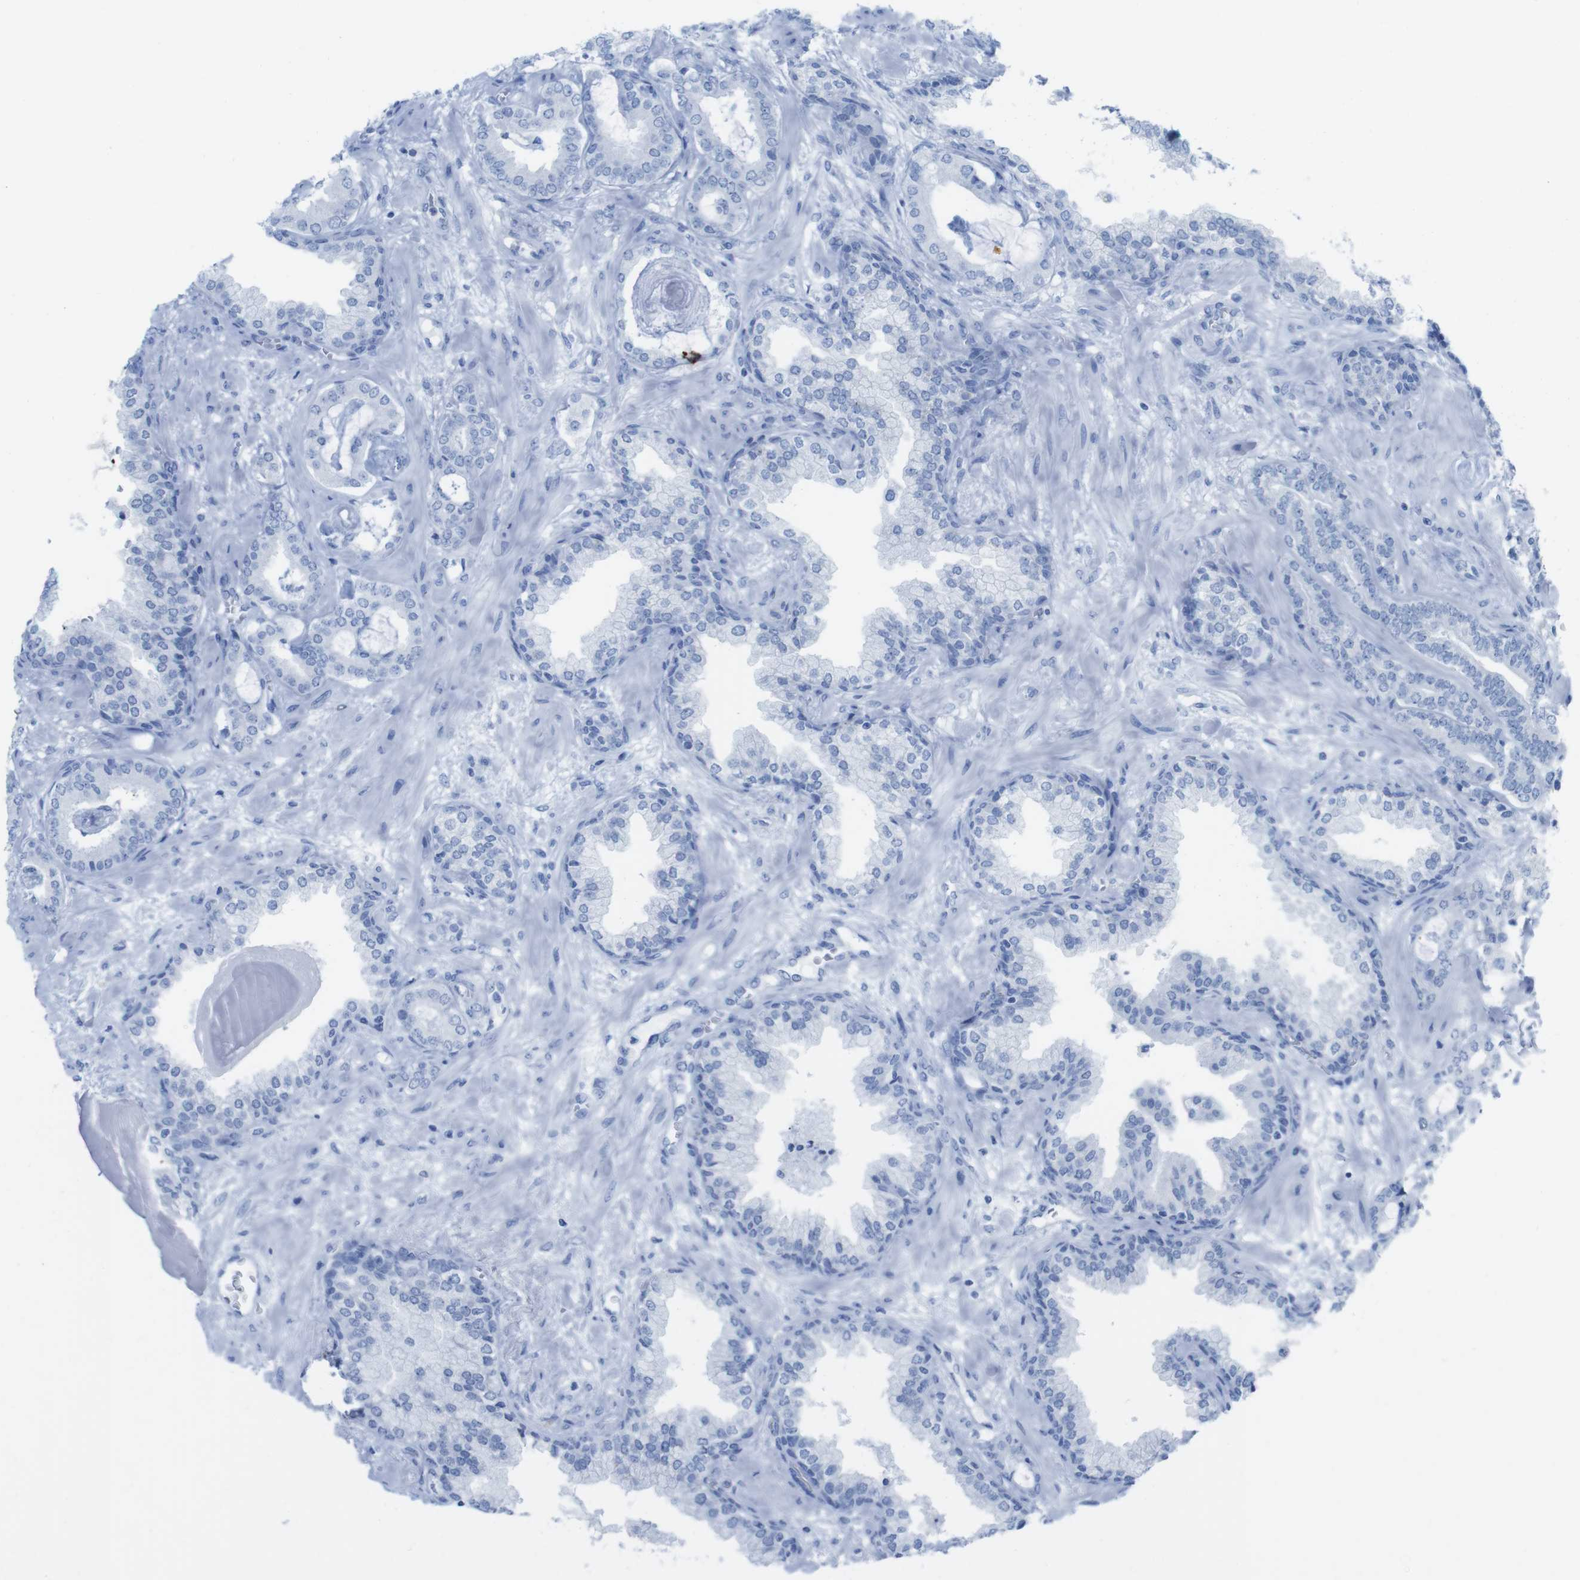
{"staining": {"intensity": "negative", "quantity": "none", "location": "none"}, "tissue": "prostate cancer", "cell_type": "Tumor cells", "image_type": "cancer", "snomed": [{"axis": "morphology", "description": "Adenocarcinoma, Low grade"}, {"axis": "topography", "description": "Prostate"}], "caption": "Prostate low-grade adenocarcinoma stained for a protein using IHC displays no expression tumor cells.", "gene": "MYH7", "patient": {"sex": "male", "age": 53}}